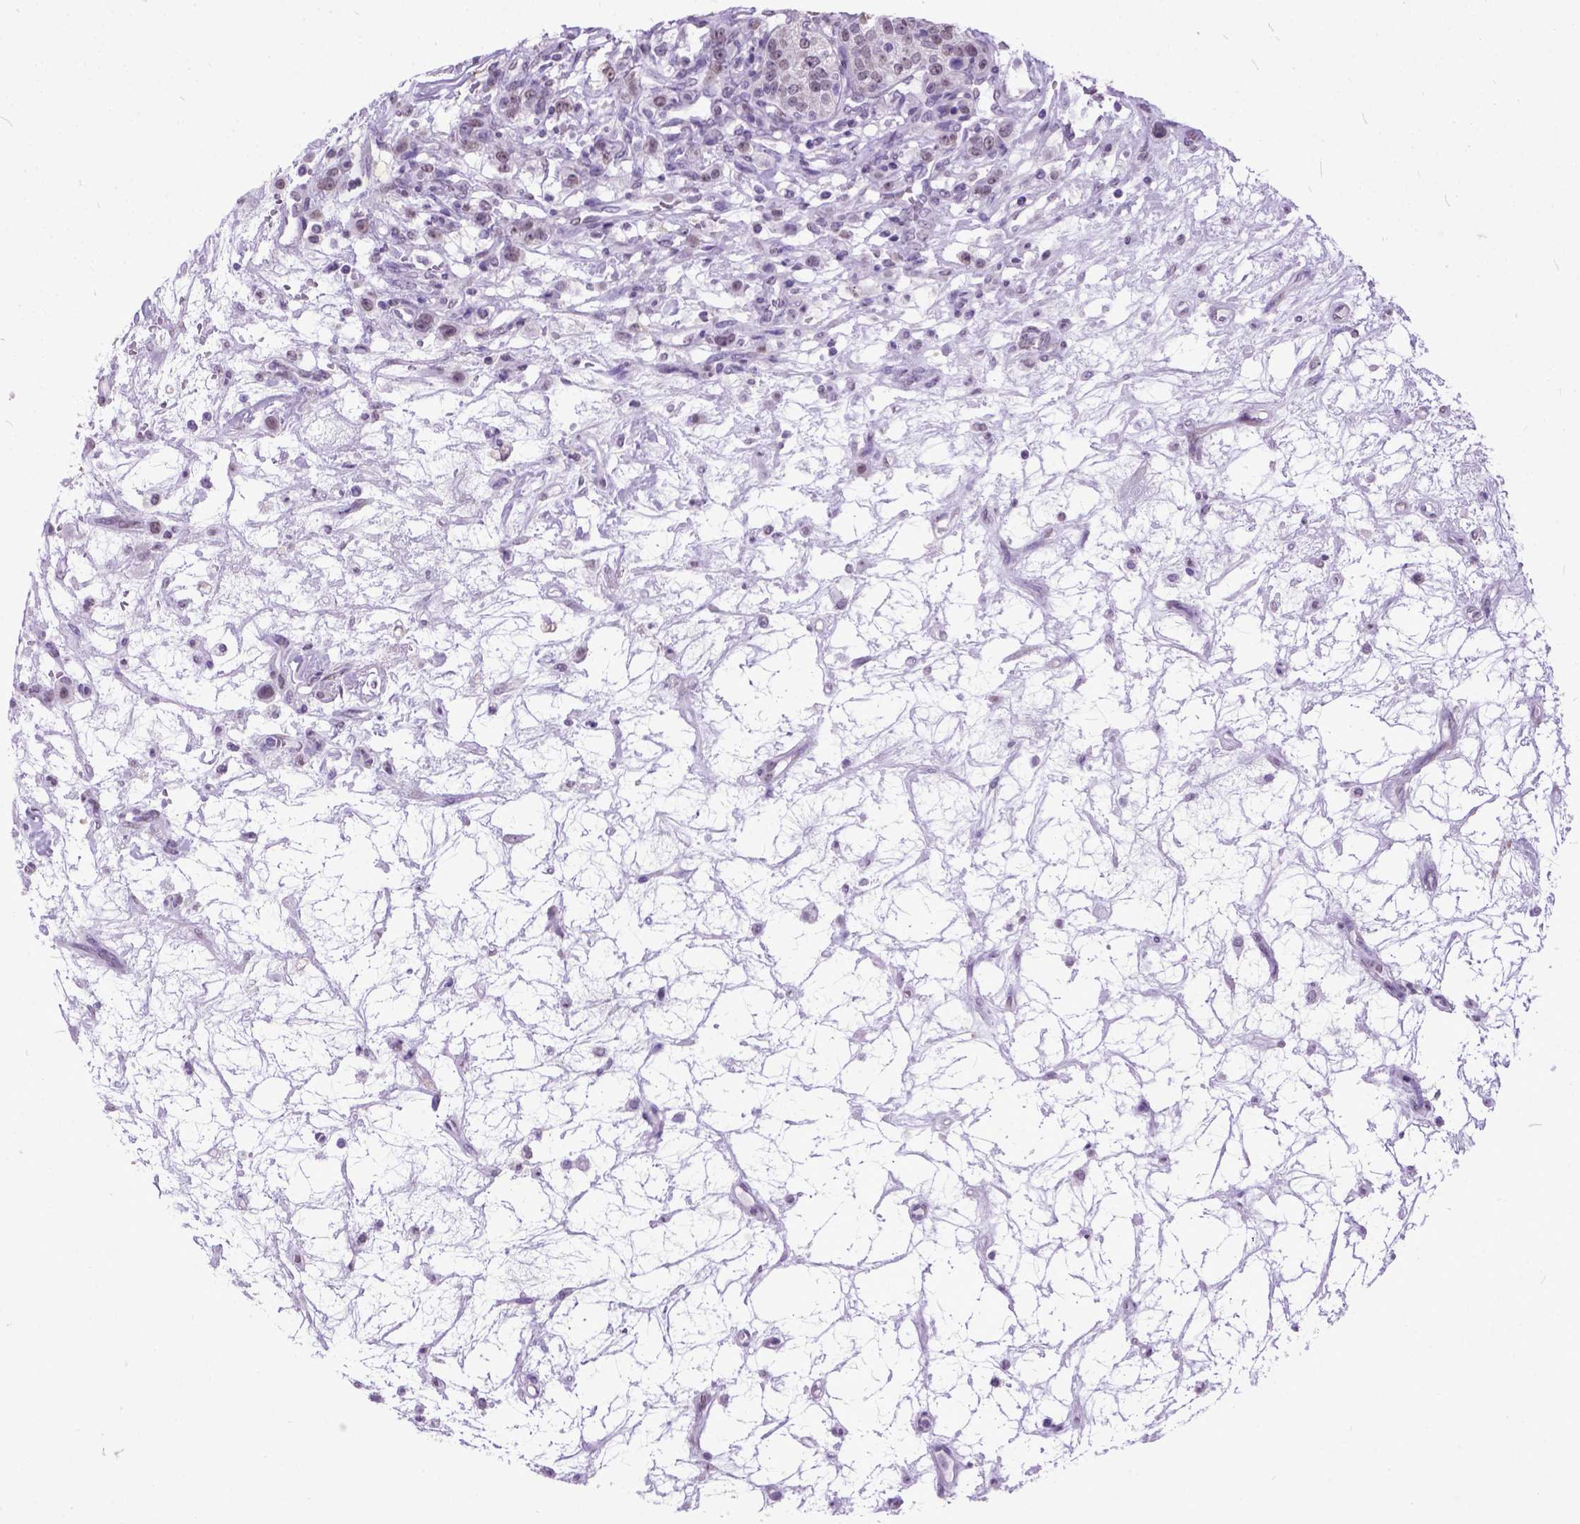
{"staining": {"intensity": "negative", "quantity": "none", "location": "none"}, "tissue": "renal cancer", "cell_type": "Tumor cells", "image_type": "cancer", "snomed": [{"axis": "morphology", "description": "Adenocarcinoma, NOS"}, {"axis": "topography", "description": "Kidney"}], "caption": "This is an immunohistochemistry image of human renal cancer (adenocarcinoma). There is no staining in tumor cells.", "gene": "MARCHF10", "patient": {"sex": "female", "age": 63}}